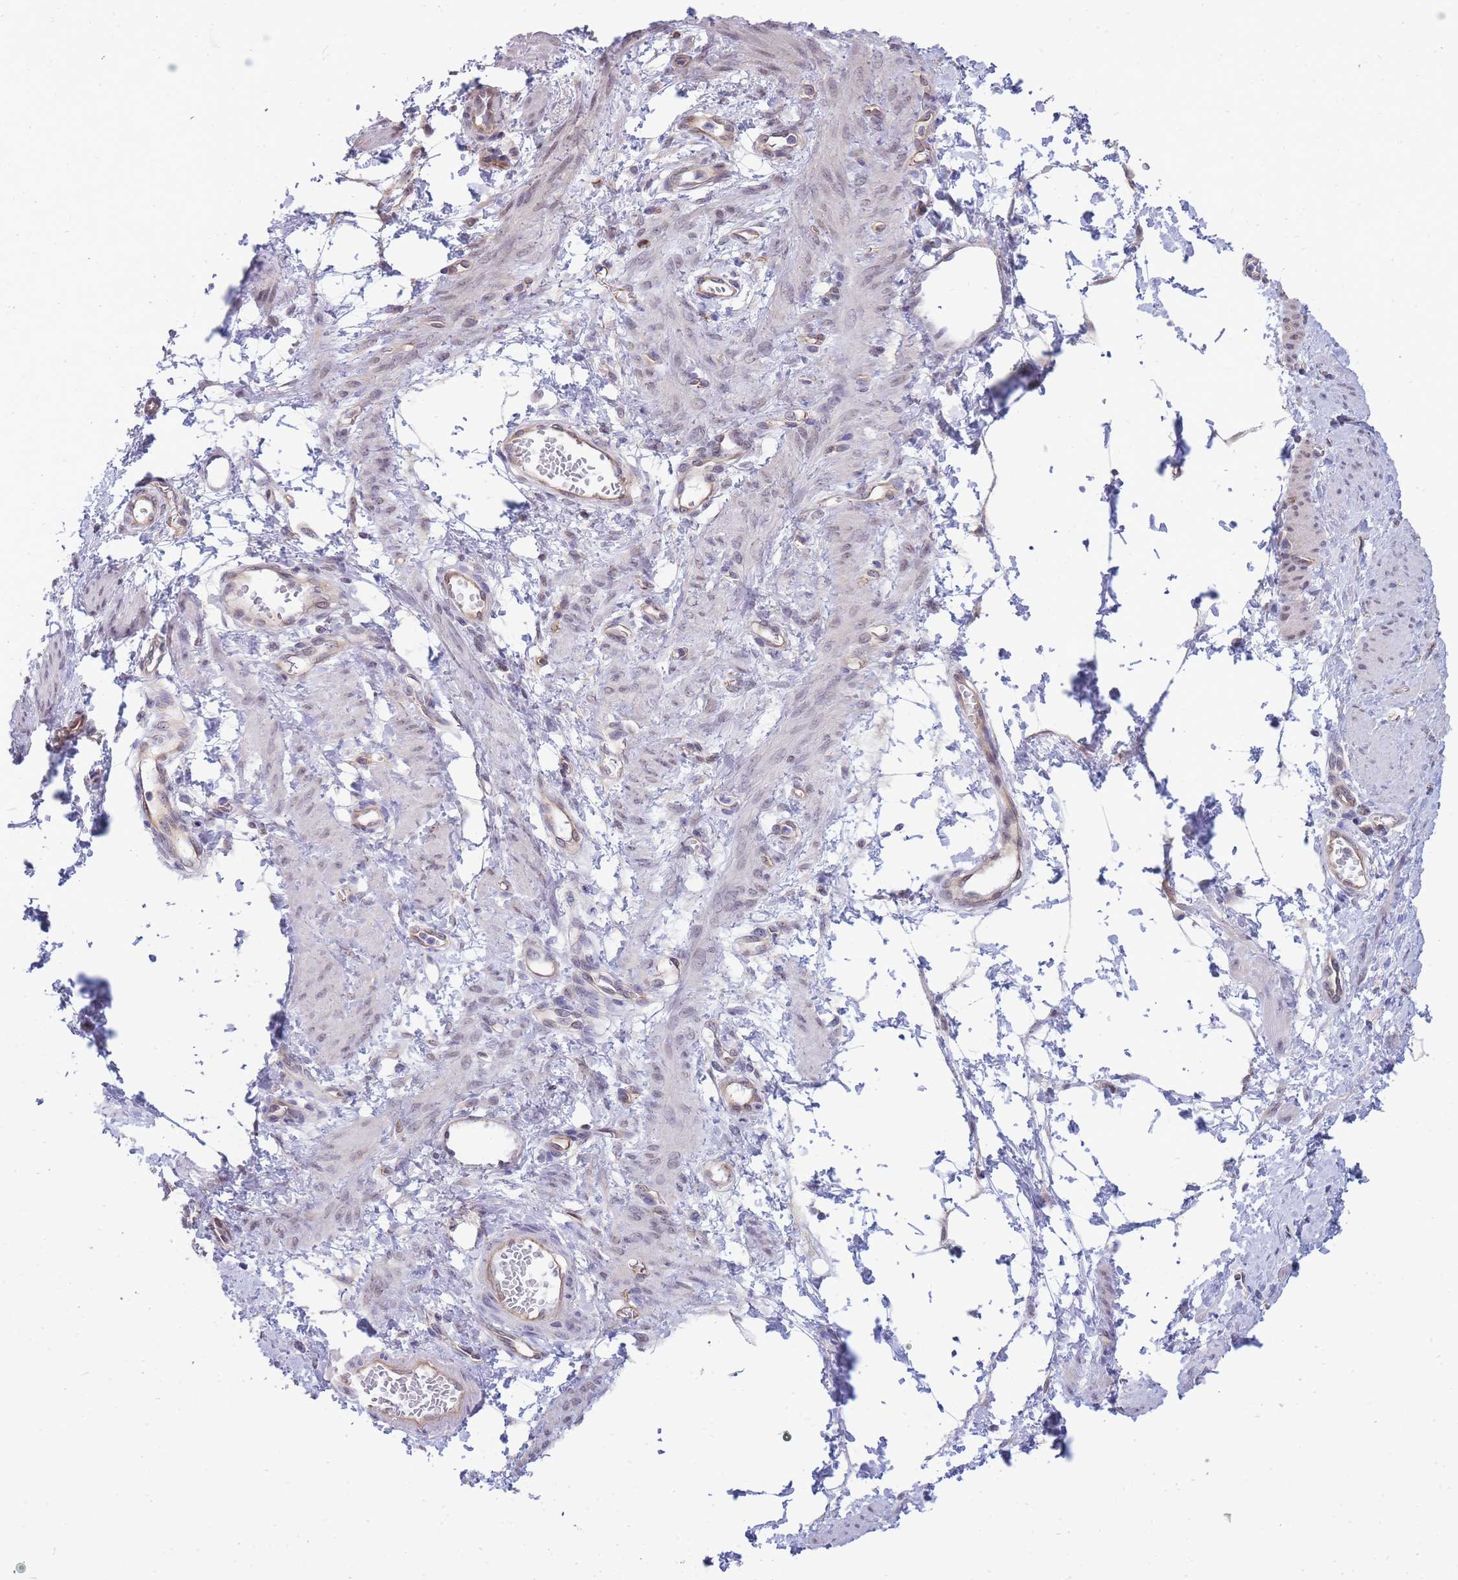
{"staining": {"intensity": "negative", "quantity": "none", "location": "none"}, "tissue": "smooth muscle", "cell_type": "Smooth muscle cells", "image_type": "normal", "snomed": [{"axis": "morphology", "description": "Normal tissue, NOS"}, {"axis": "topography", "description": "Smooth muscle"}, {"axis": "topography", "description": "Uterus"}], "caption": "A high-resolution micrograph shows immunohistochemistry (IHC) staining of benign smooth muscle, which exhibits no significant positivity in smooth muscle cells.", "gene": "C19orf25", "patient": {"sex": "female", "age": 39}}